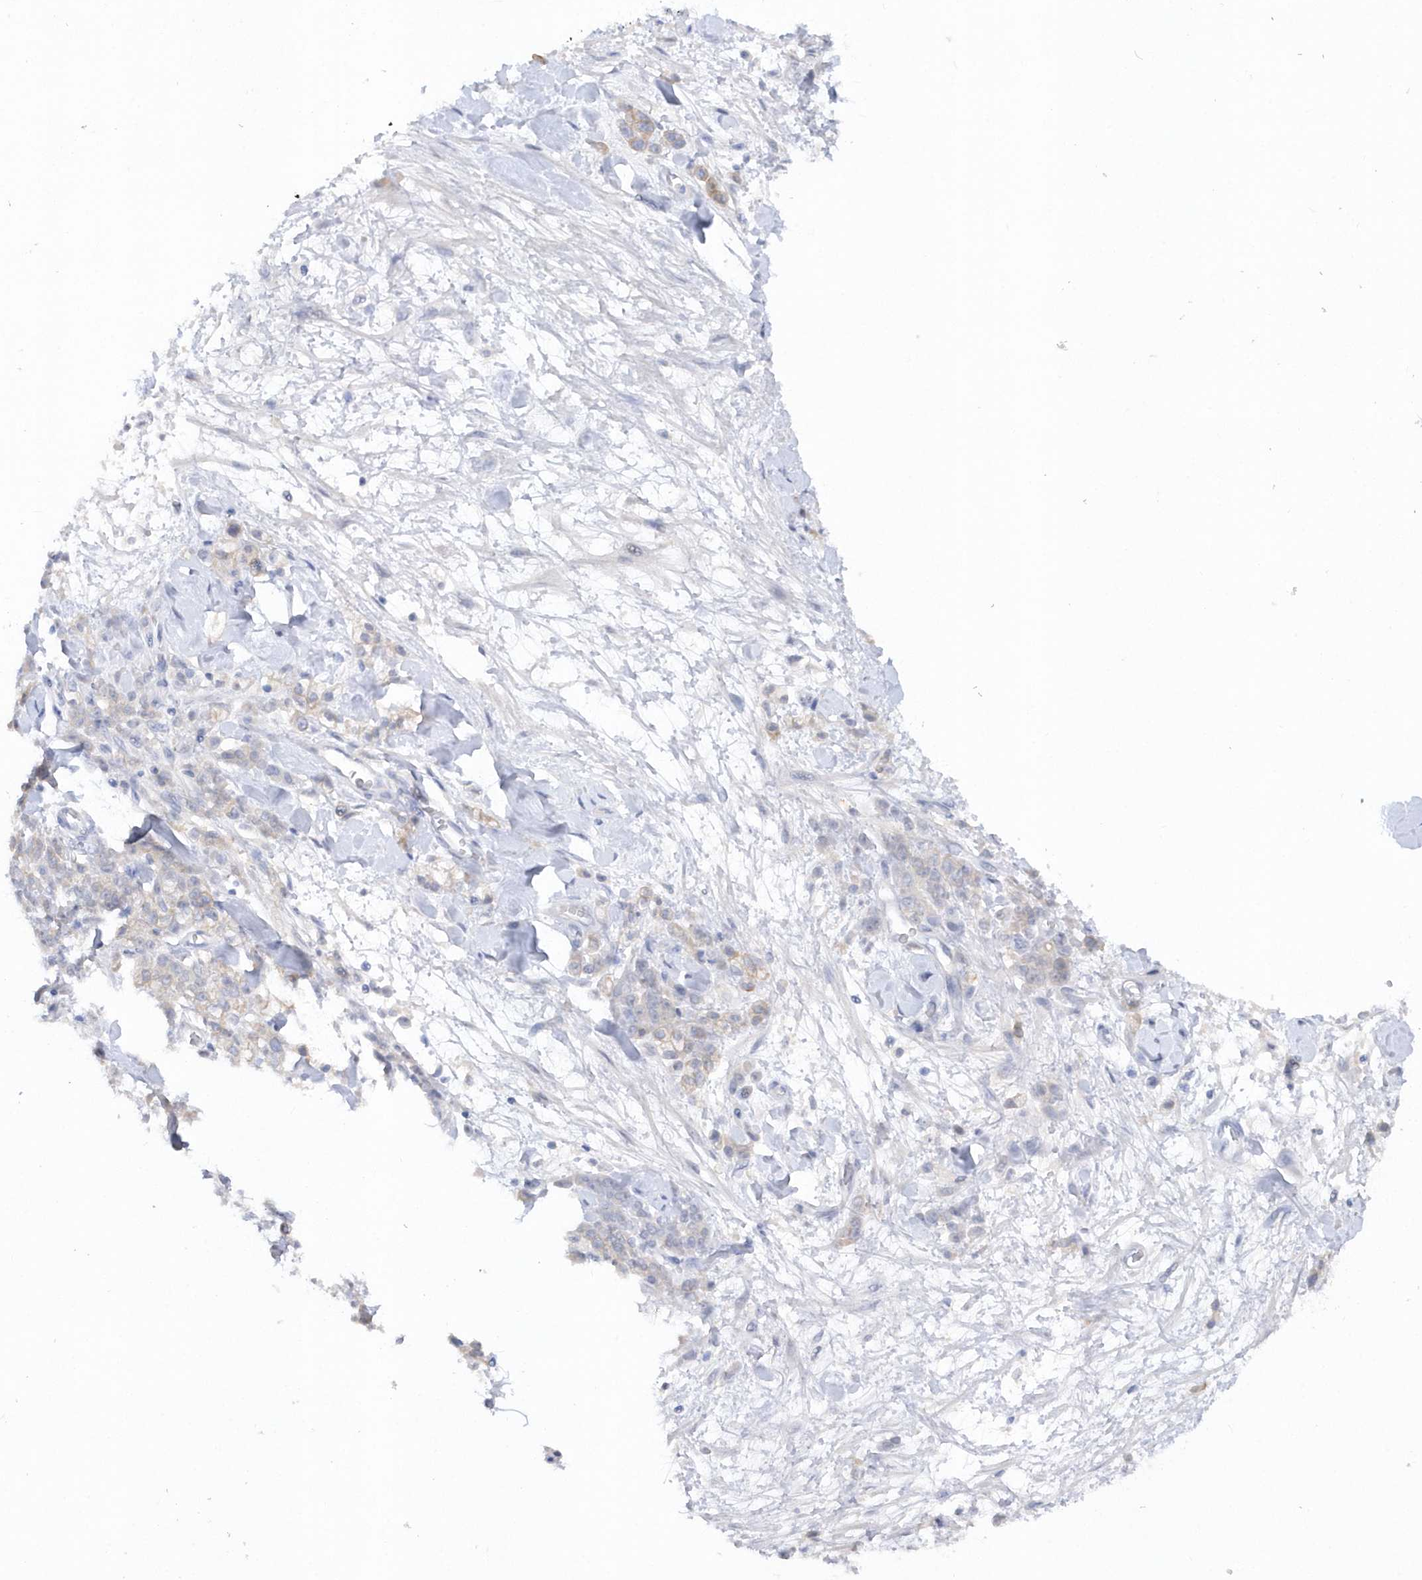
{"staining": {"intensity": "negative", "quantity": "none", "location": "none"}, "tissue": "stomach cancer", "cell_type": "Tumor cells", "image_type": "cancer", "snomed": [{"axis": "morphology", "description": "Normal tissue, NOS"}, {"axis": "morphology", "description": "Adenocarcinoma, NOS"}, {"axis": "topography", "description": "Stomach"}], "caption": "High magnification brightfield microscopy of adenocarcinoma (stomach) stained with DAB (brown) and counterstained with hematoxylin (blue): tumor cells show no significant positivity.", "gene": "RPE", "patient": {"sex": "male", "age": 82}}